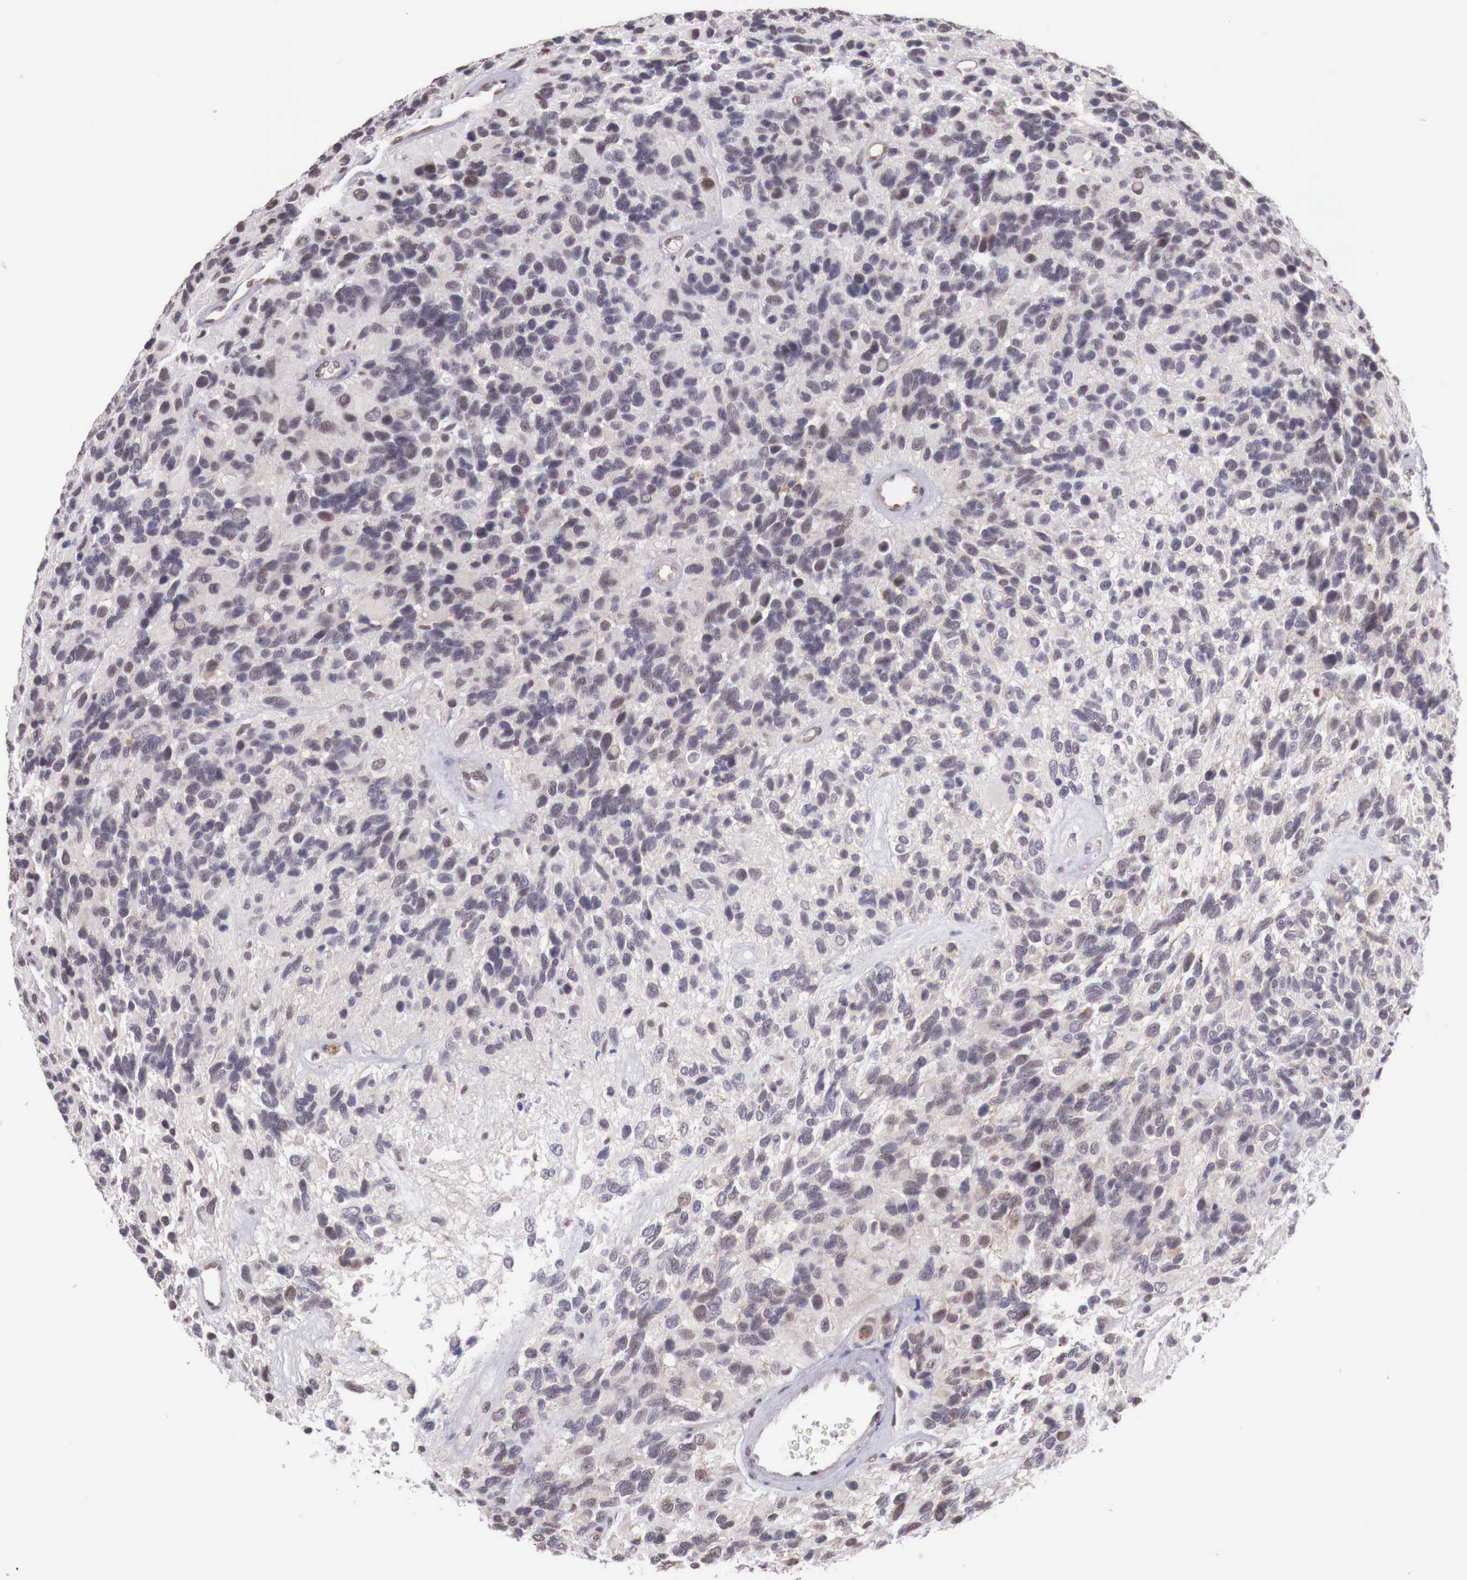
{"staining": {"intensity": "weak", "quantity": "25%-75%", "location": "cytoplasmic/membranous,nuclear"}, "tissue": "glioma", "cell_type": "Tumor cells", "image_type": "cancer", "snomed": [{"axis": "morphology", "description": "Glioma, malignant, High grade"}, {"axis": "topography", "description": "Brain"}], "caption": "Immunohistochemistry (IHC) (DAB (3,3'-diaminobenzidine)) staining of human high-grade glioma (malignant) demonstrates weak cytoplasmic/membranous and nuclear protein positivity in about 25%-75% of tumor cells.", "gene": "FOXP2", "patient": {"sex": "male", "age": 77}}